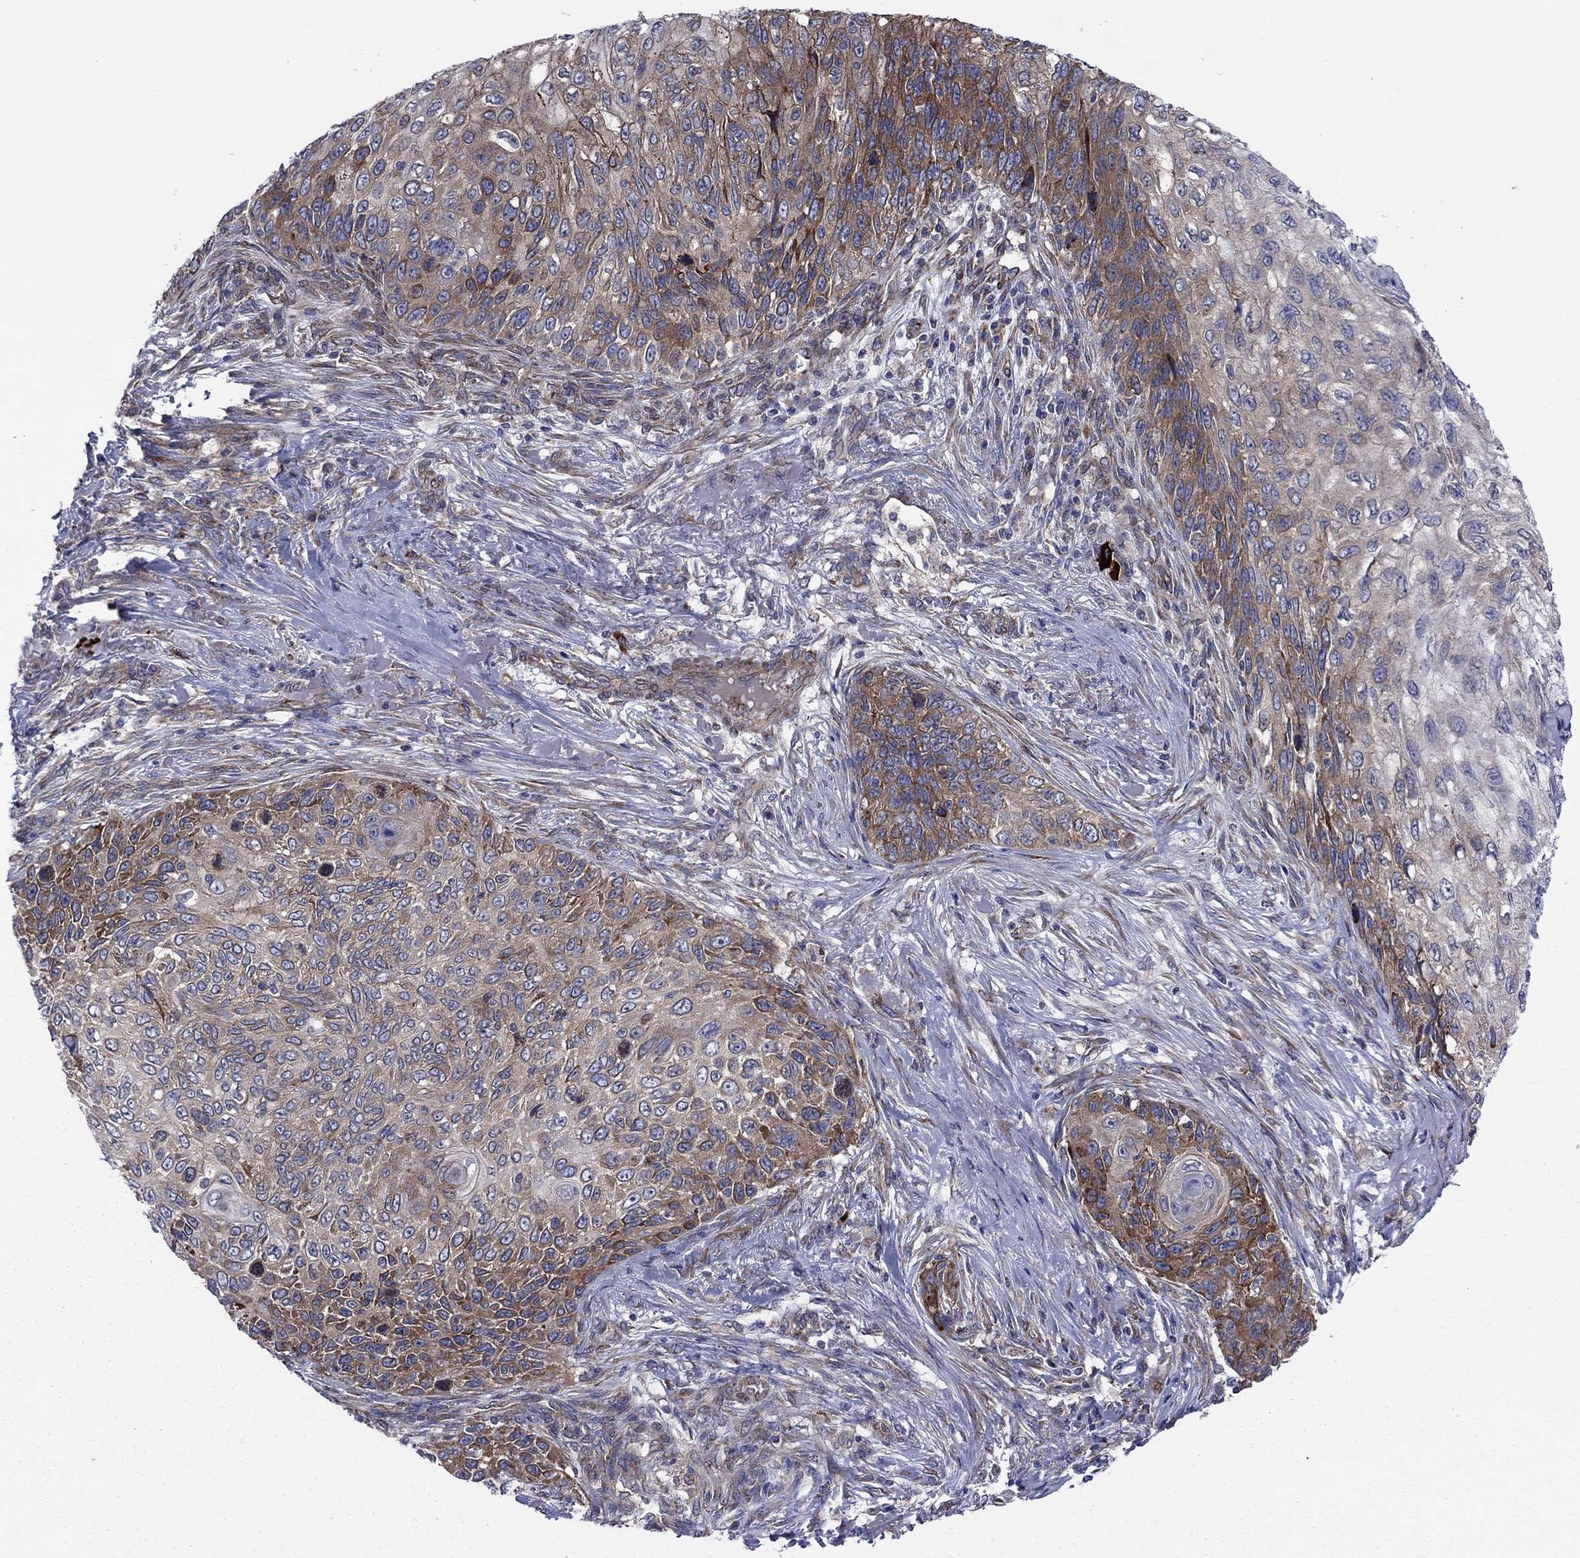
{"staining": {"intensity": "moderate", "quantity": "<25%", "location": "cytoplasmic/membranous"}, "tissue": "skin cancer", "cell_type": "Tumor cells", "image_type": "cancer", "snomed": [{"axis": "morphology", "description": "Squamous cell carcinoma, NOS"}, {"axis": "topography", "description": "Skin"}], "caption": "Immunohistochemical staining of human skin cancer shows low levels of moderate cytoplasmic/membranous positivity in approximately <25% of tumor cells.", "gene": "GPR155", "patient": {"sex": "male", "age": 92}}